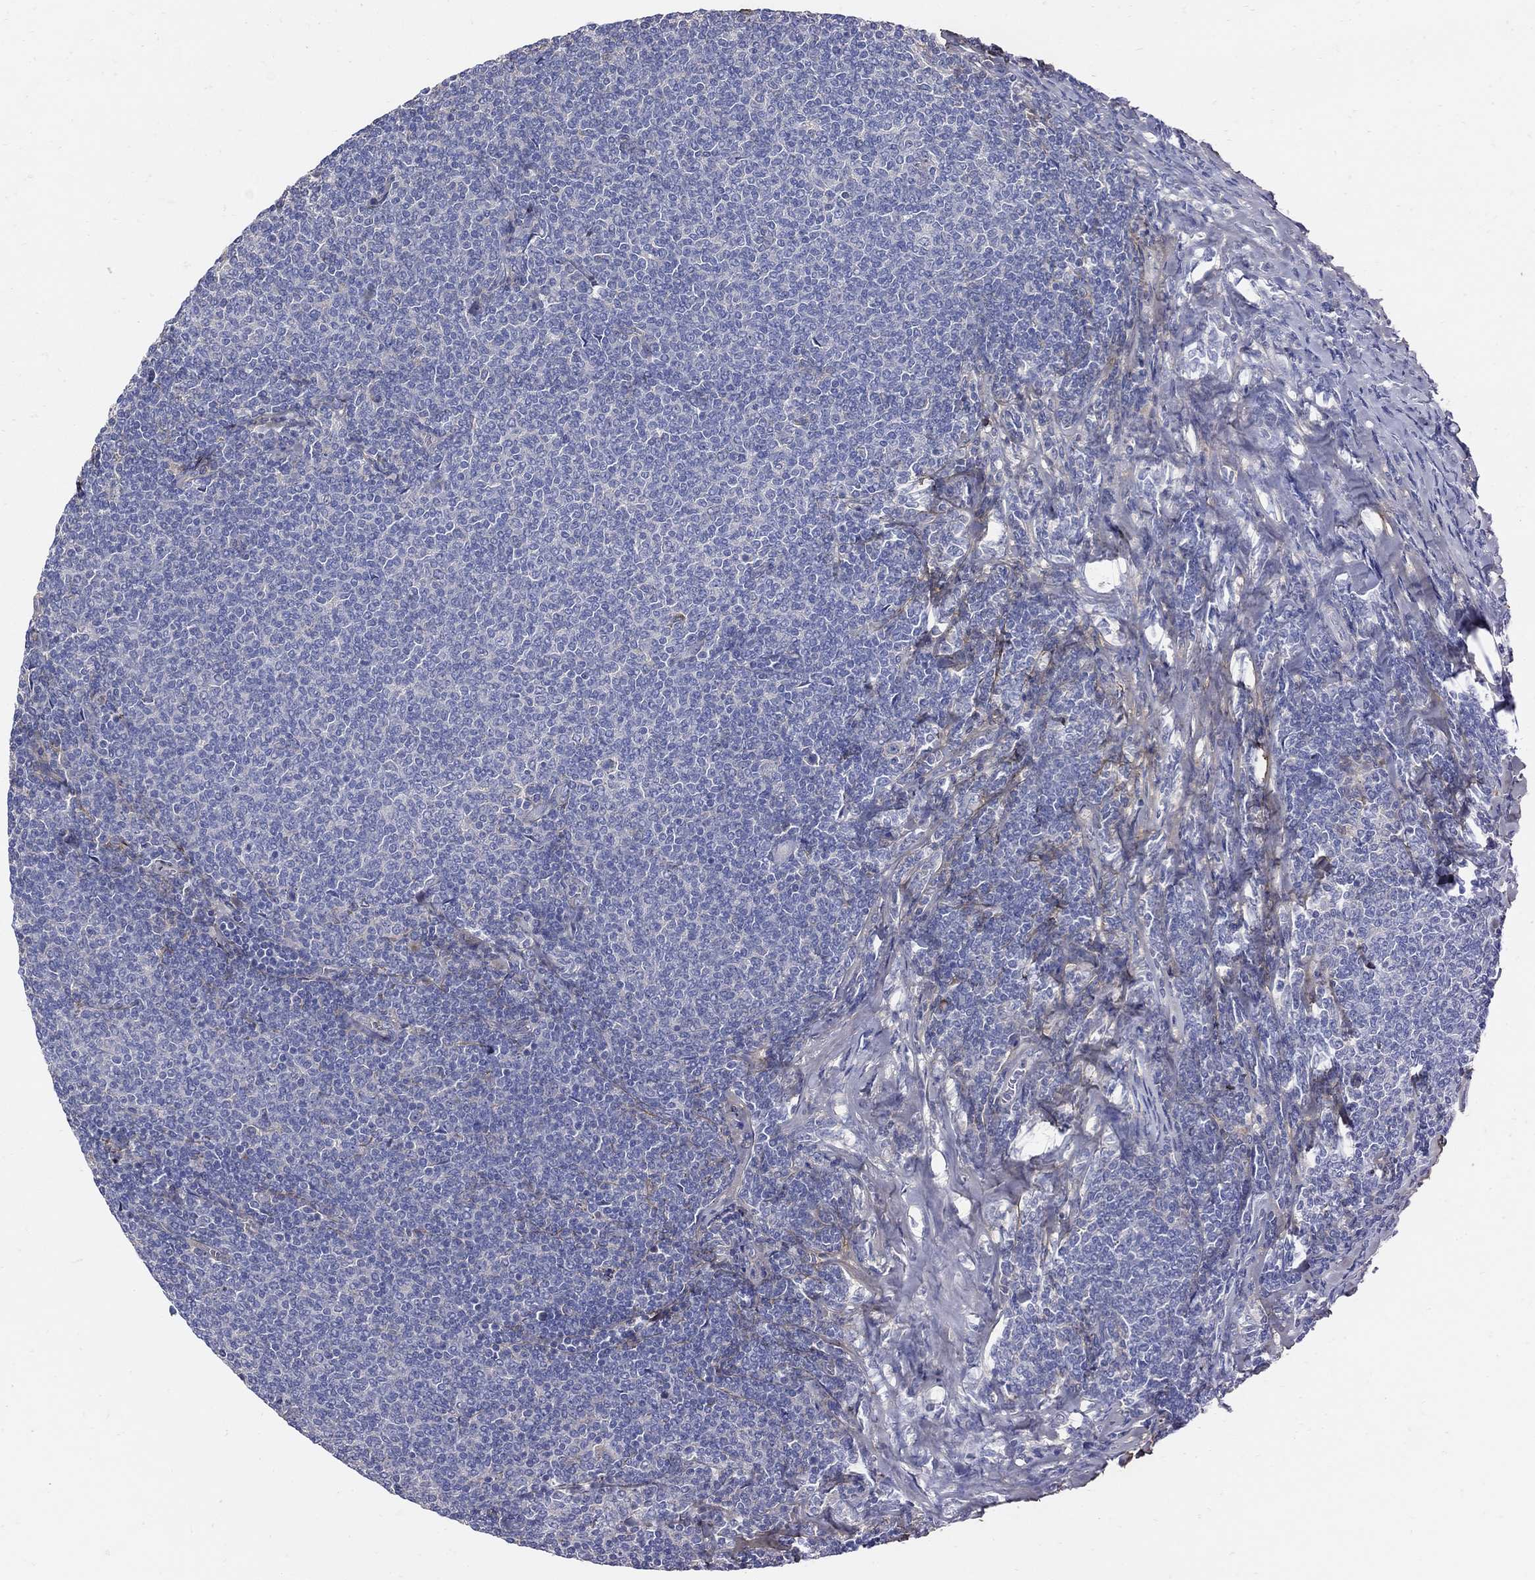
{"staining": {"intensity": "negative", "quantity": "none", "location": "none"}, "tissue": "lymphoma", "cell_type": "Tumor cells", "image_type": "cancer", "snomed": [{"axis": "morphology", "description": "Malignant lymphoma, non-Hodgkin's type, Low grade"}, {"axis": "topography", "description": "Lymph node"}], "caption": "DAB immunohistochemical staining of malignant lymphoma, non-Hodgkin's type (low-grade) reveals no significant positivity in tumor cells. (Brightfield microscopy of DAB (3,3'-diaminobenzidine) immunohistochemistry (IHC) at high magnification).", "gene": "TGFBI", "patient": {"sex": "male", "age": 52}}